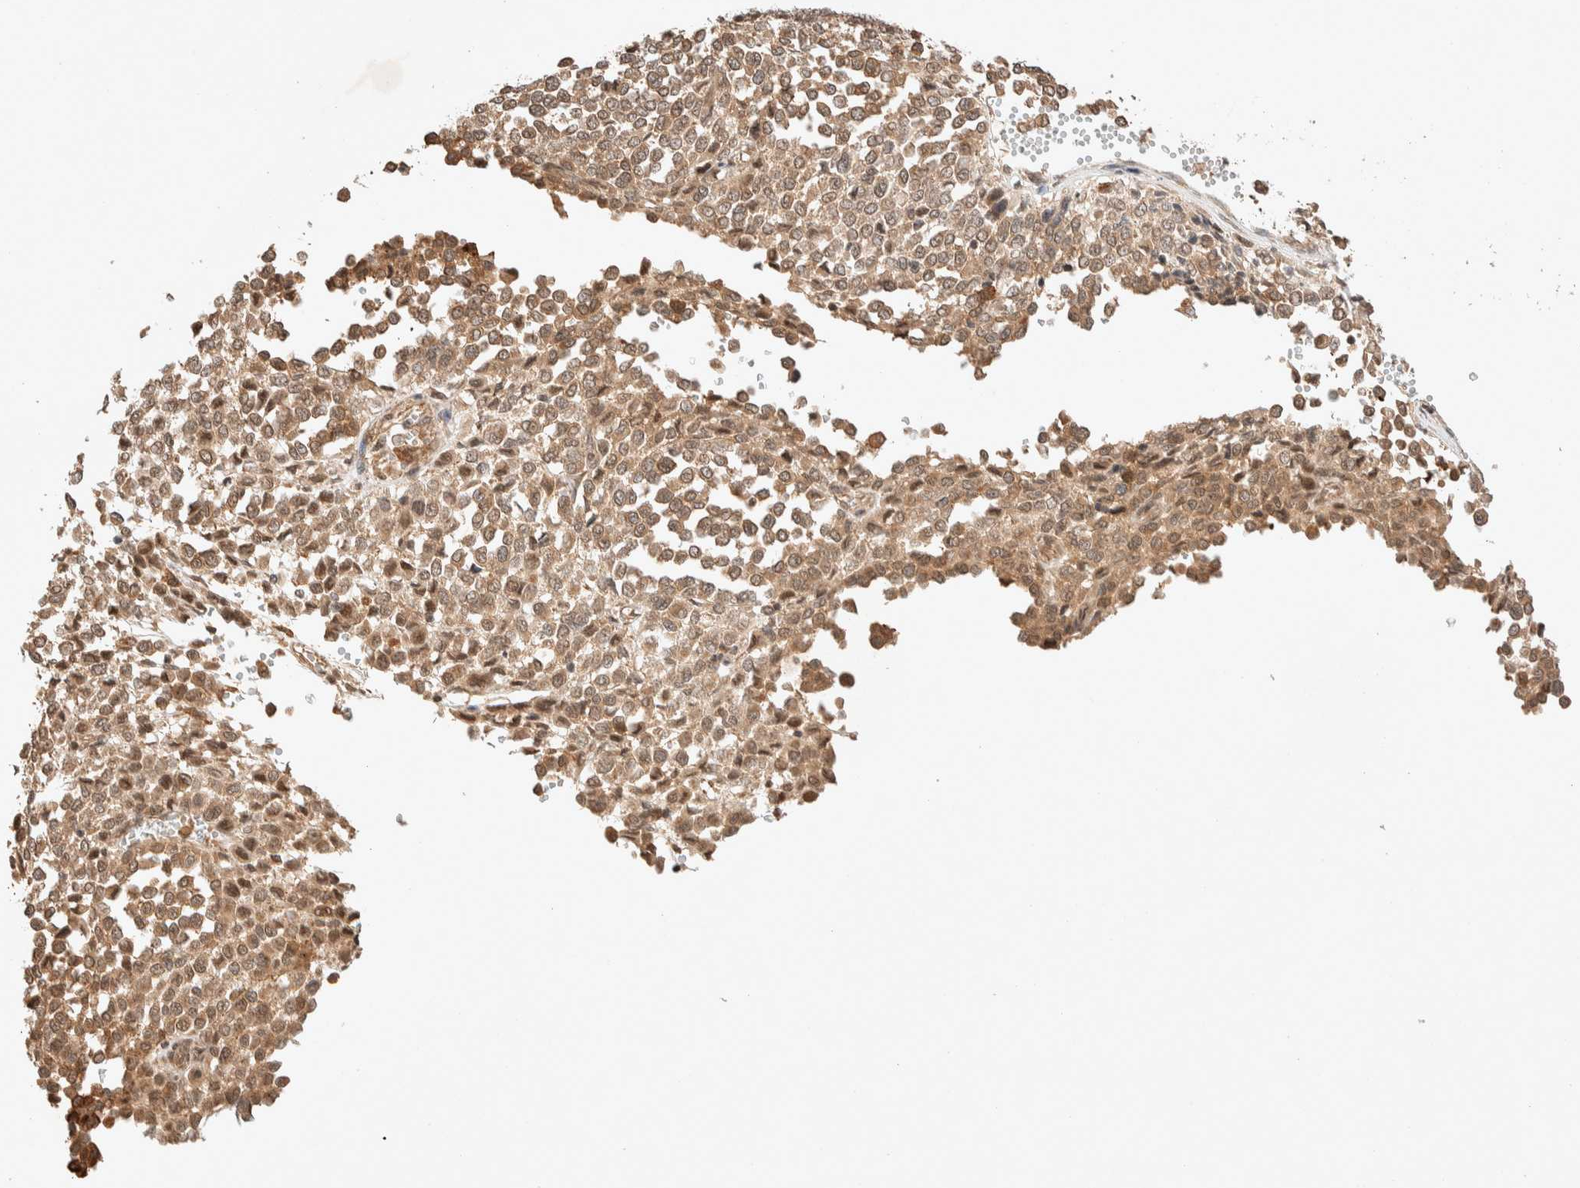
{"staining": {"intensity": "weak", "quantity": ">75%", "location": "nuclear"}, "tissue": "melanoma", "cell_type": "Tumor cells", "image_type": "cancer", "snomed": [{"axis": "morphology", "description": "Malignant melanoma, Metastatic site"}, {"axis": "topography", "description": "Pancreas"}], "caption": "Tumor cells exhibit weak nuclear positivity in about >75% of cells in melanoma. The staining is performed using DAB (3,3'-diaminobenzidine) brown chromogen to label protein expression. The nuclei are counter-stained blue using hematoxylin.", "gene": "THRA", "patient": {"sex": "female", "age": 30}}